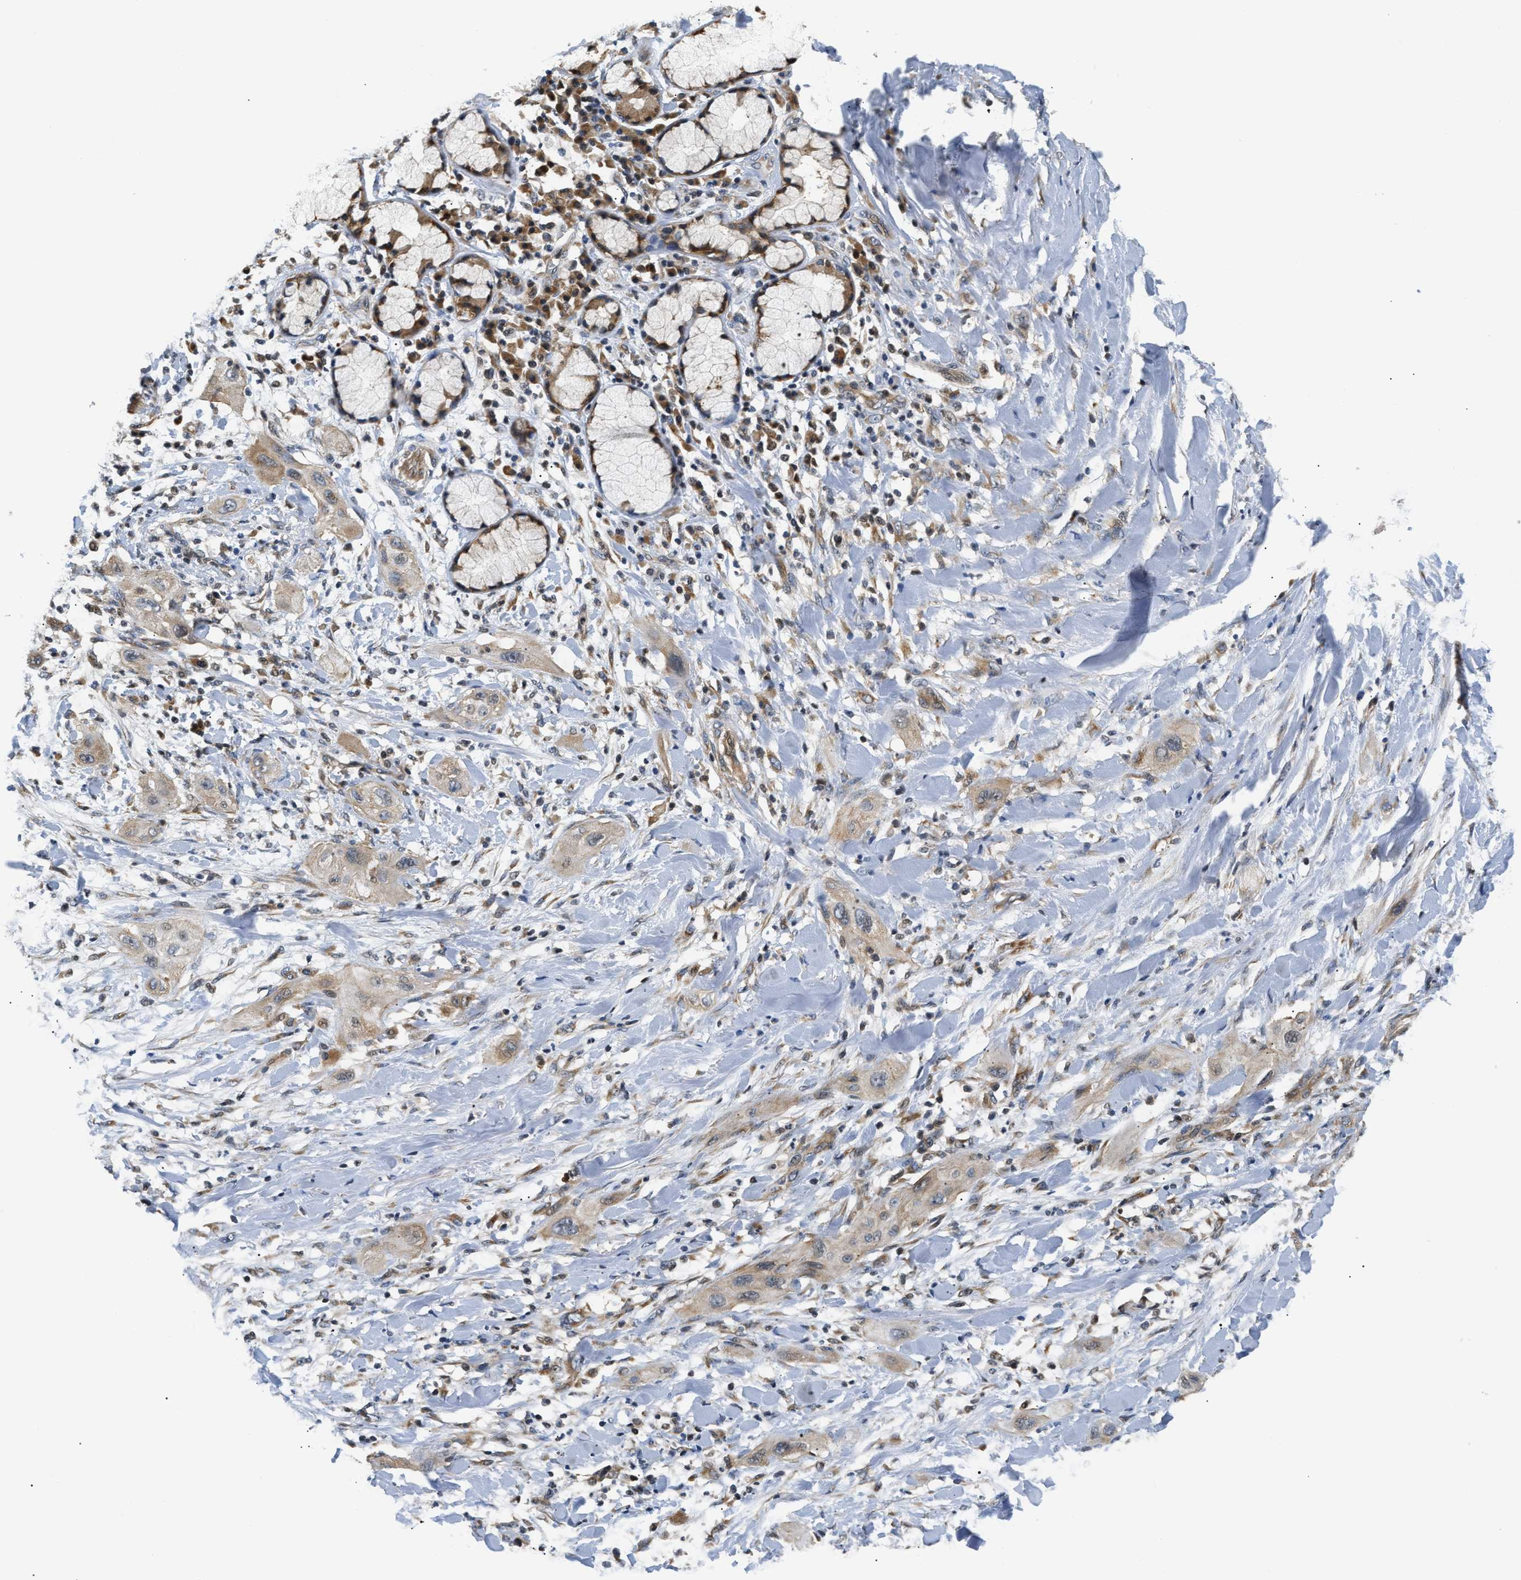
{"staining": {"intensity": "weak", "quantity": ">75%", "location": "cytoplasmic/membranous"}, "tissue": "lung cancer", "cell_type": "Tumor cells", "image_type": "cancer", "snomed": [{"axis": "morphology", "description": "Squamous cell carcinoma, NOS"}, {"axis": "topography", "description": "Lung"}], "caption": "This image shows immunohistochemistry staining of human lung squamous cell carcinoma, with low weak cytoplasmic/membranous staining in approximately >75% of tumor cells.", "gene": "TNIP2", "patient": {"sex": "female", "age": 47}}